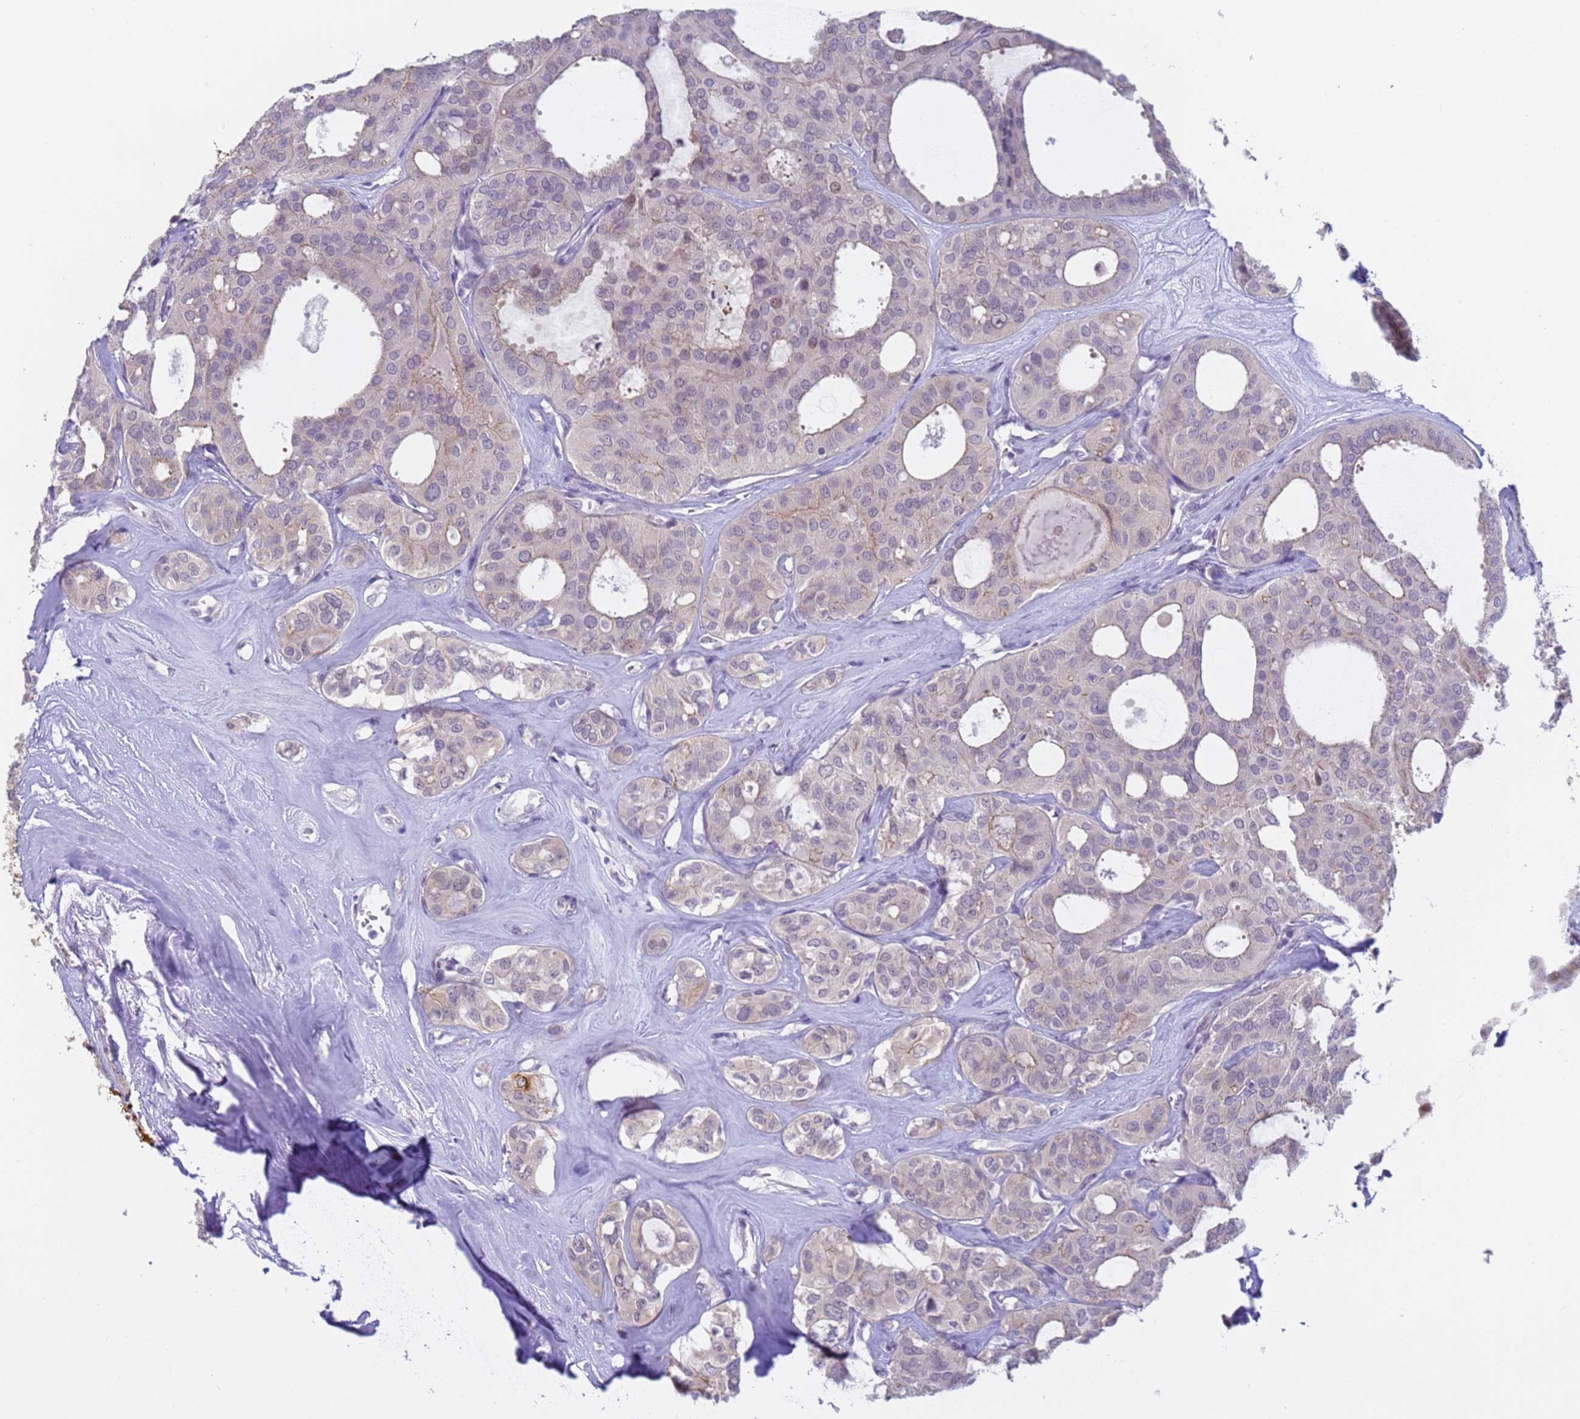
{"staining": {"intensity": "negative", "quantity": "none", "location": "none"}, "tissue": "thyroid cancer", "cell_type": "Tumor cells", "image_type": "cancer", "snomed": [{"axis": "morphology", "description": "Follicular adenoma carcinoma, NOS"}, {"axis": "topography", "description": "Thyroid gland"}], "caption": "Thyroid cancer stained for a protein using immunohistochemistry shows no expression tumor cells.", "gene": "VWA3A", "patient": {"sex": "male", "age": 75}}